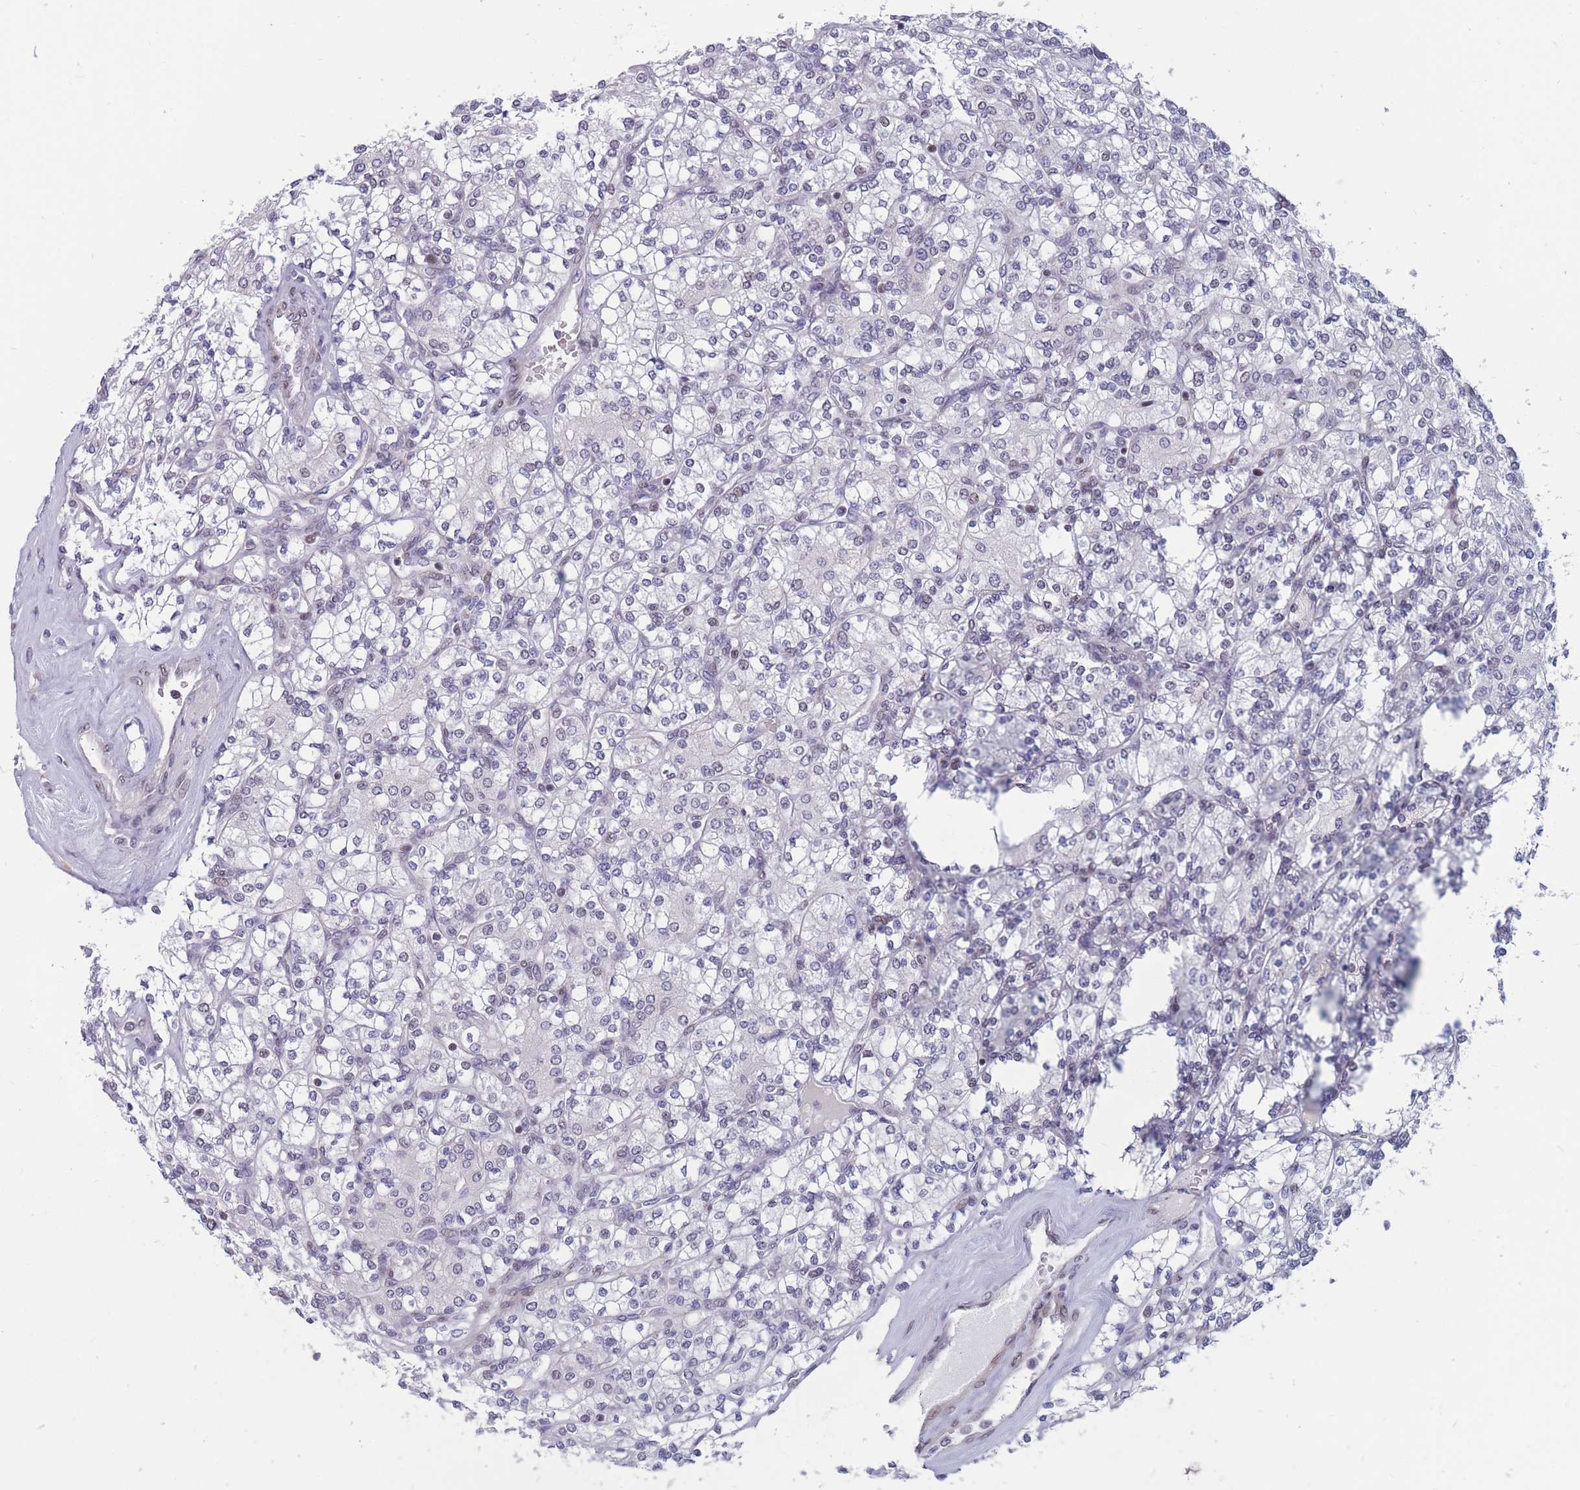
{"staining": {"intensity": "negative", "quantity": "none", "location": "none"}, "tissue": "renal cancer", "cell_type": "Tumor cells", "image_type": "cancer", "snomed": [{"axis": "morphology", "description": "Adenocarcinoma, NOS"}, {"axis": "topography", "description": "Kidney"}], "caption": "A micrograph of renal cancer stained for a protein exhibits no brown staining in tumor cells.", "gene": "BCL9L", "patient": {"sex": "male", "age": 77}}